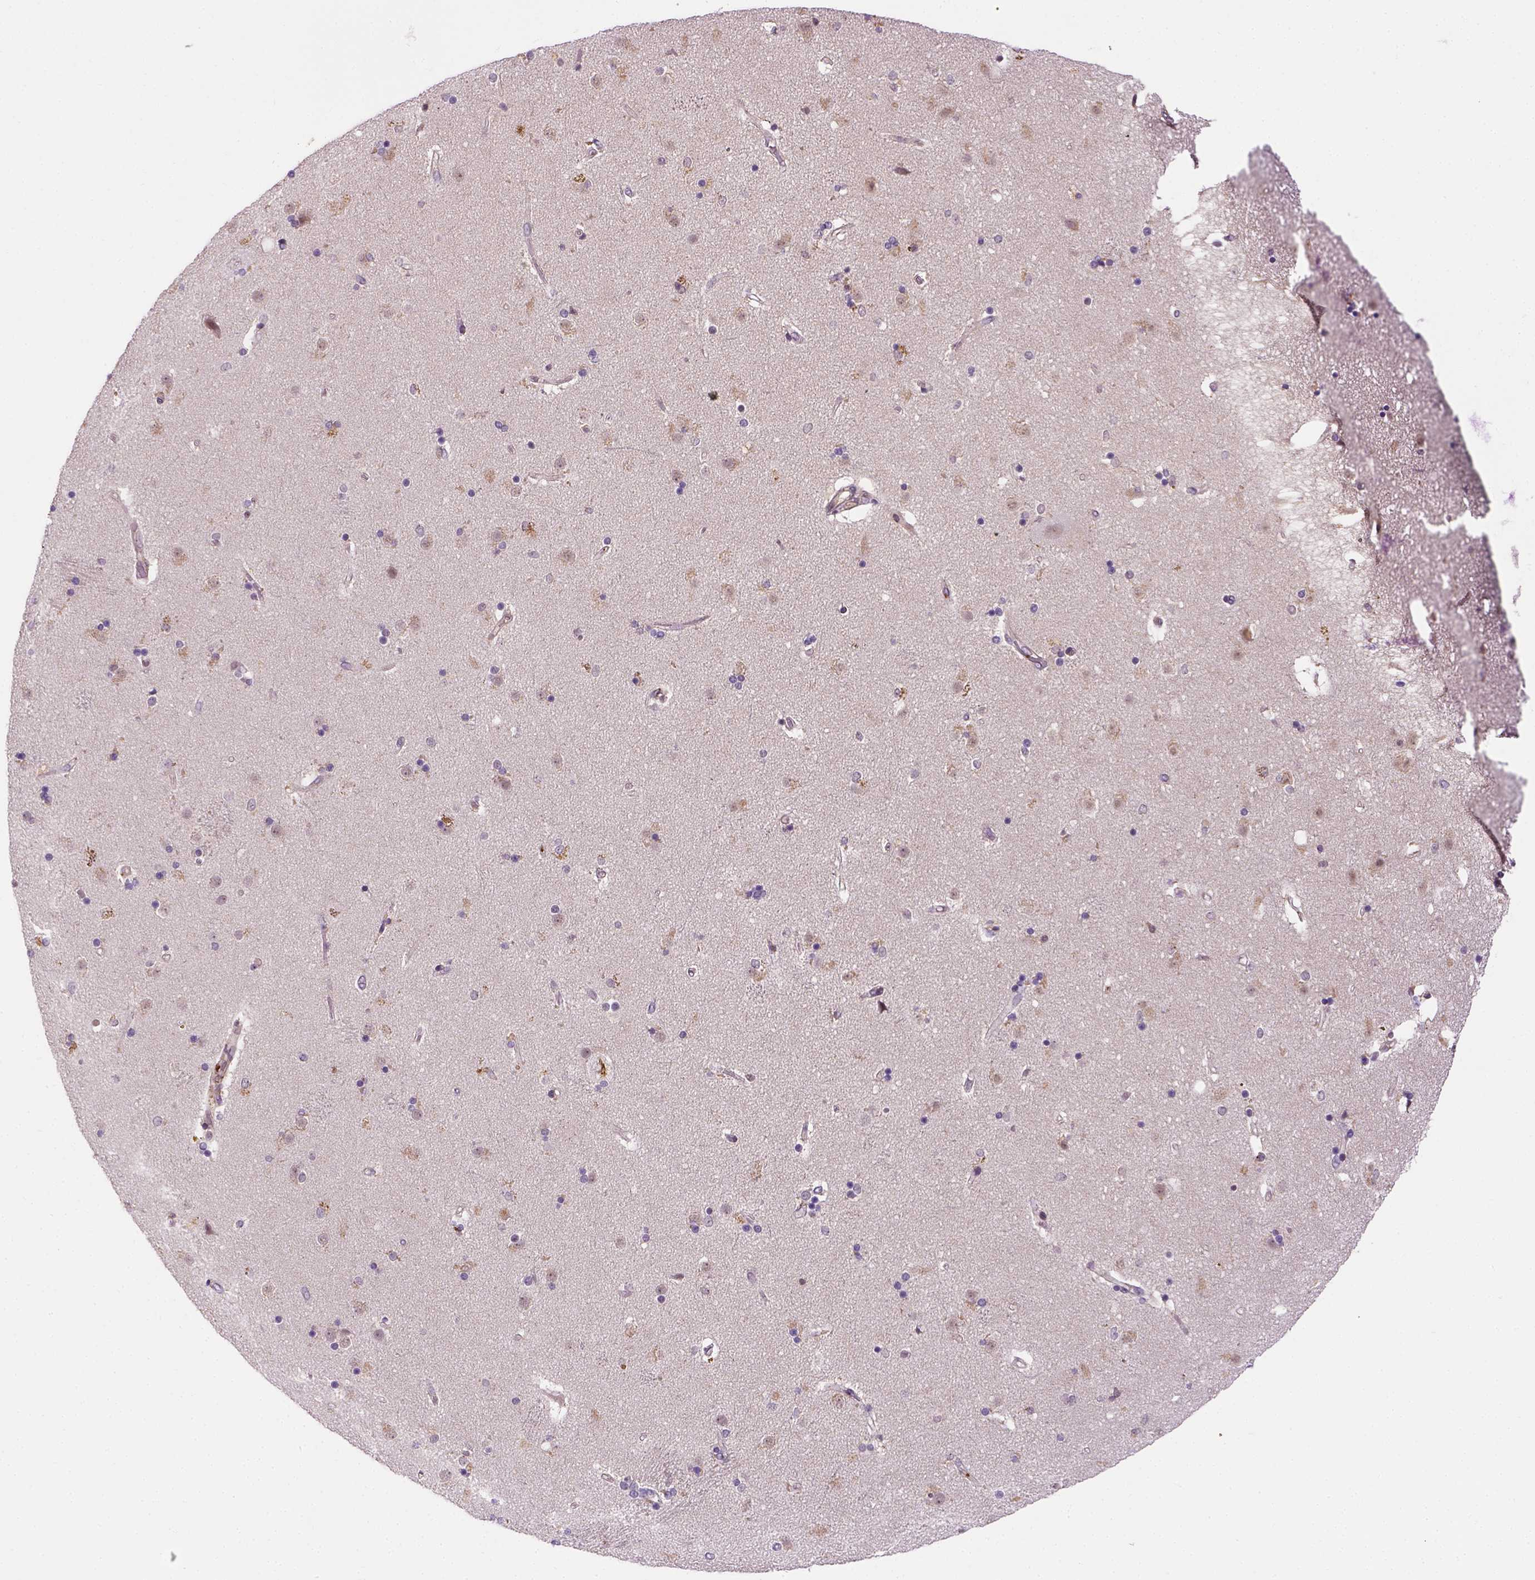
{"staining": {"intensity": "negative", "quantity": "none", "location": "none"}, "tissue": "caudate", "cell_type": "Glial cells", "image_type": "normal", "snomed": [{"axis": "morphology", "description": "Normal tissue, NOS"}, {"axis": "topography", "description": "Lateral ventricle wall"}], "caption": "A high-resolution photomicrograph shows immunohistochemistry (IHC) staining of normal caudate, which exhibits no significant positivity in glial cells.", "gene": "MATK", "patient": {"sex": "female", "age": 71}}